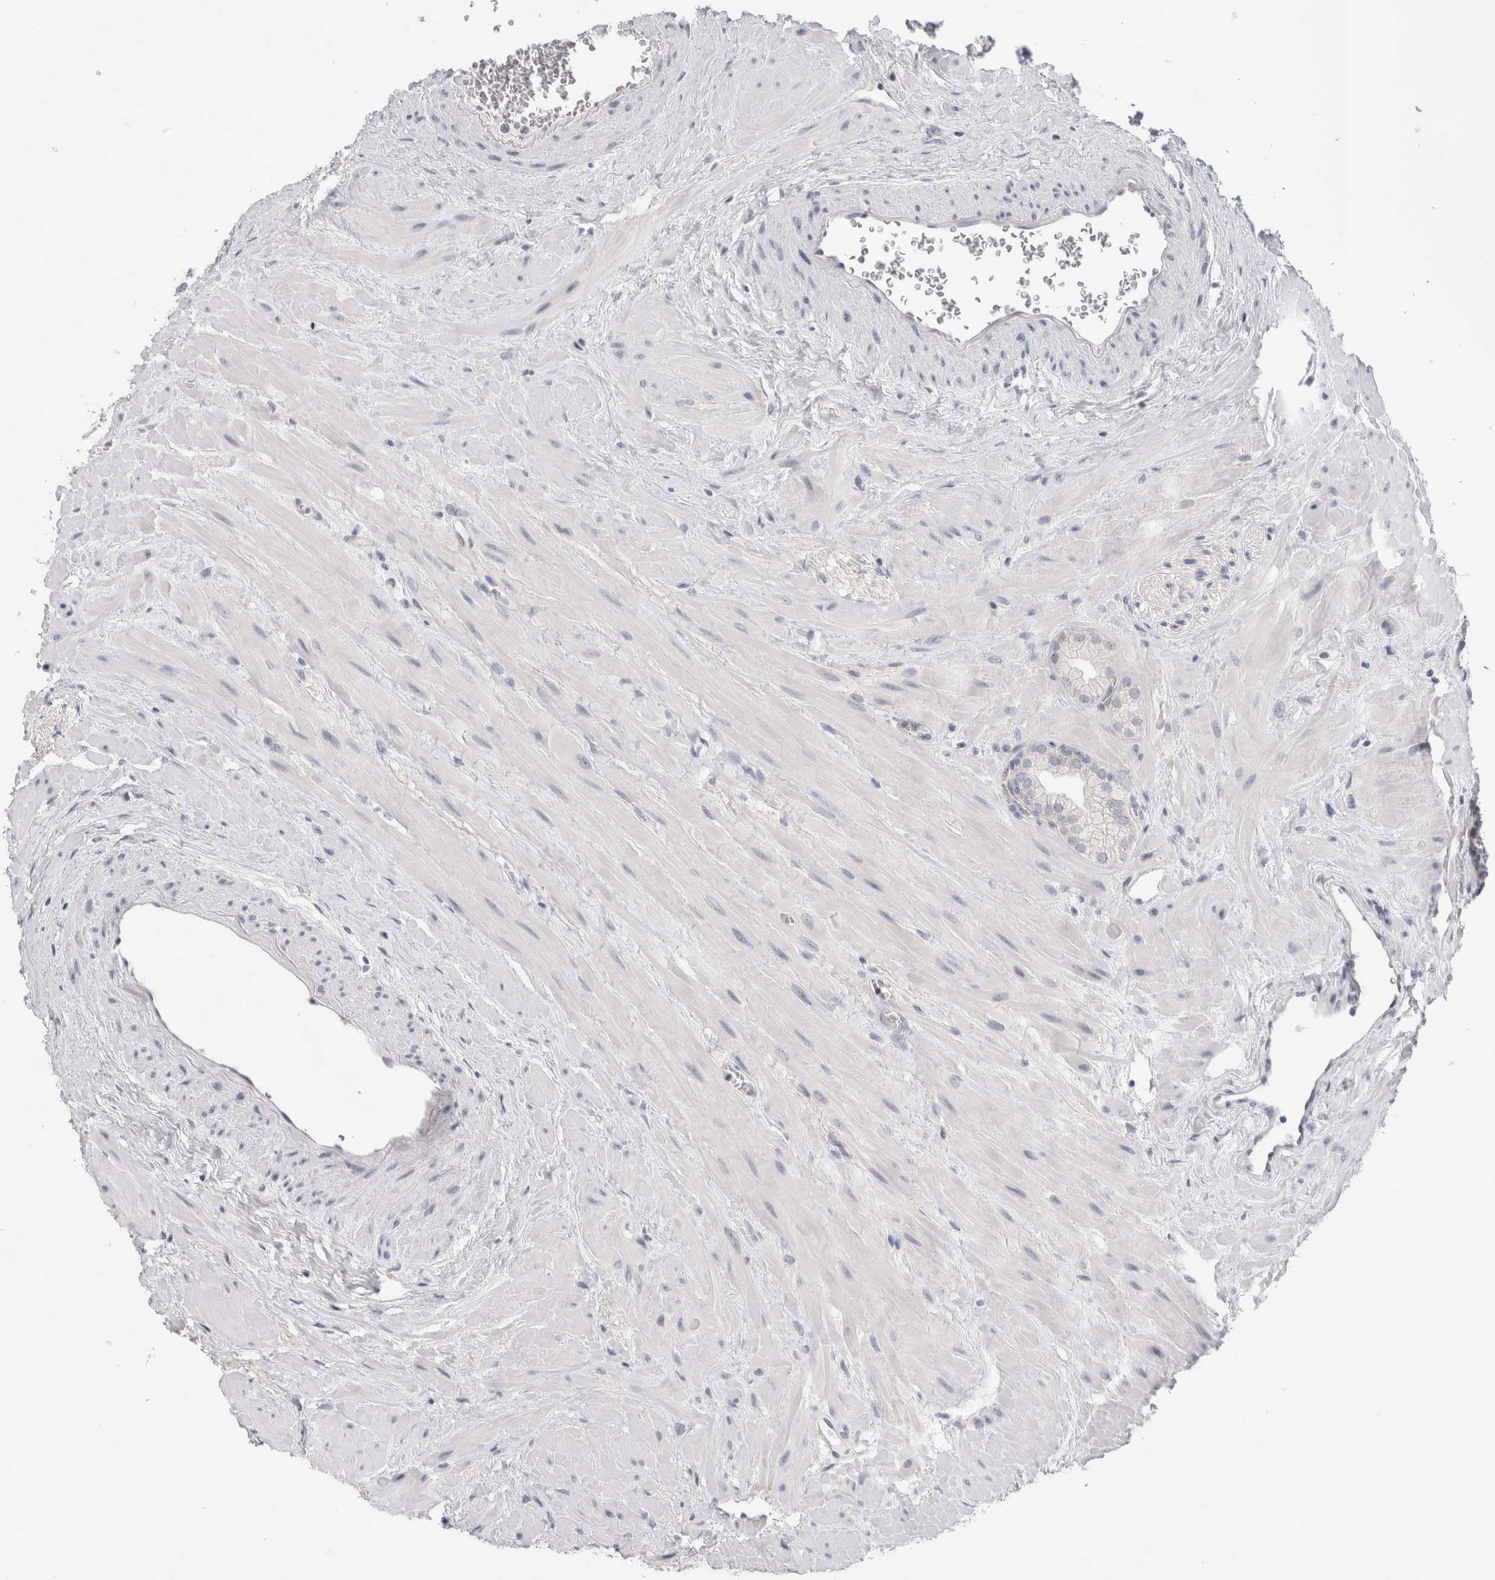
{"staining": {"intensity": "negative", "quantity": "none", "location": "none"}, "tissue": "prostate", "cell_type": "Glandular cells", "image_type": "normal", "snomed": [{"axis": "morphology", "description": "Normal tissue, NOS"}, {"axis": "morphology", "description": "Urothelial carcinoma, Low grade"}, {"axis": "topography", "description": "Urinary bladder"}, {"axis": "topography", "description": "Prostate"}], "caption": "This is an IHC image of unremarkable human prostate. There is no staining in glandular cells.", "gene": "TONSL", "patient": {"sex": "male", "age": 60}}